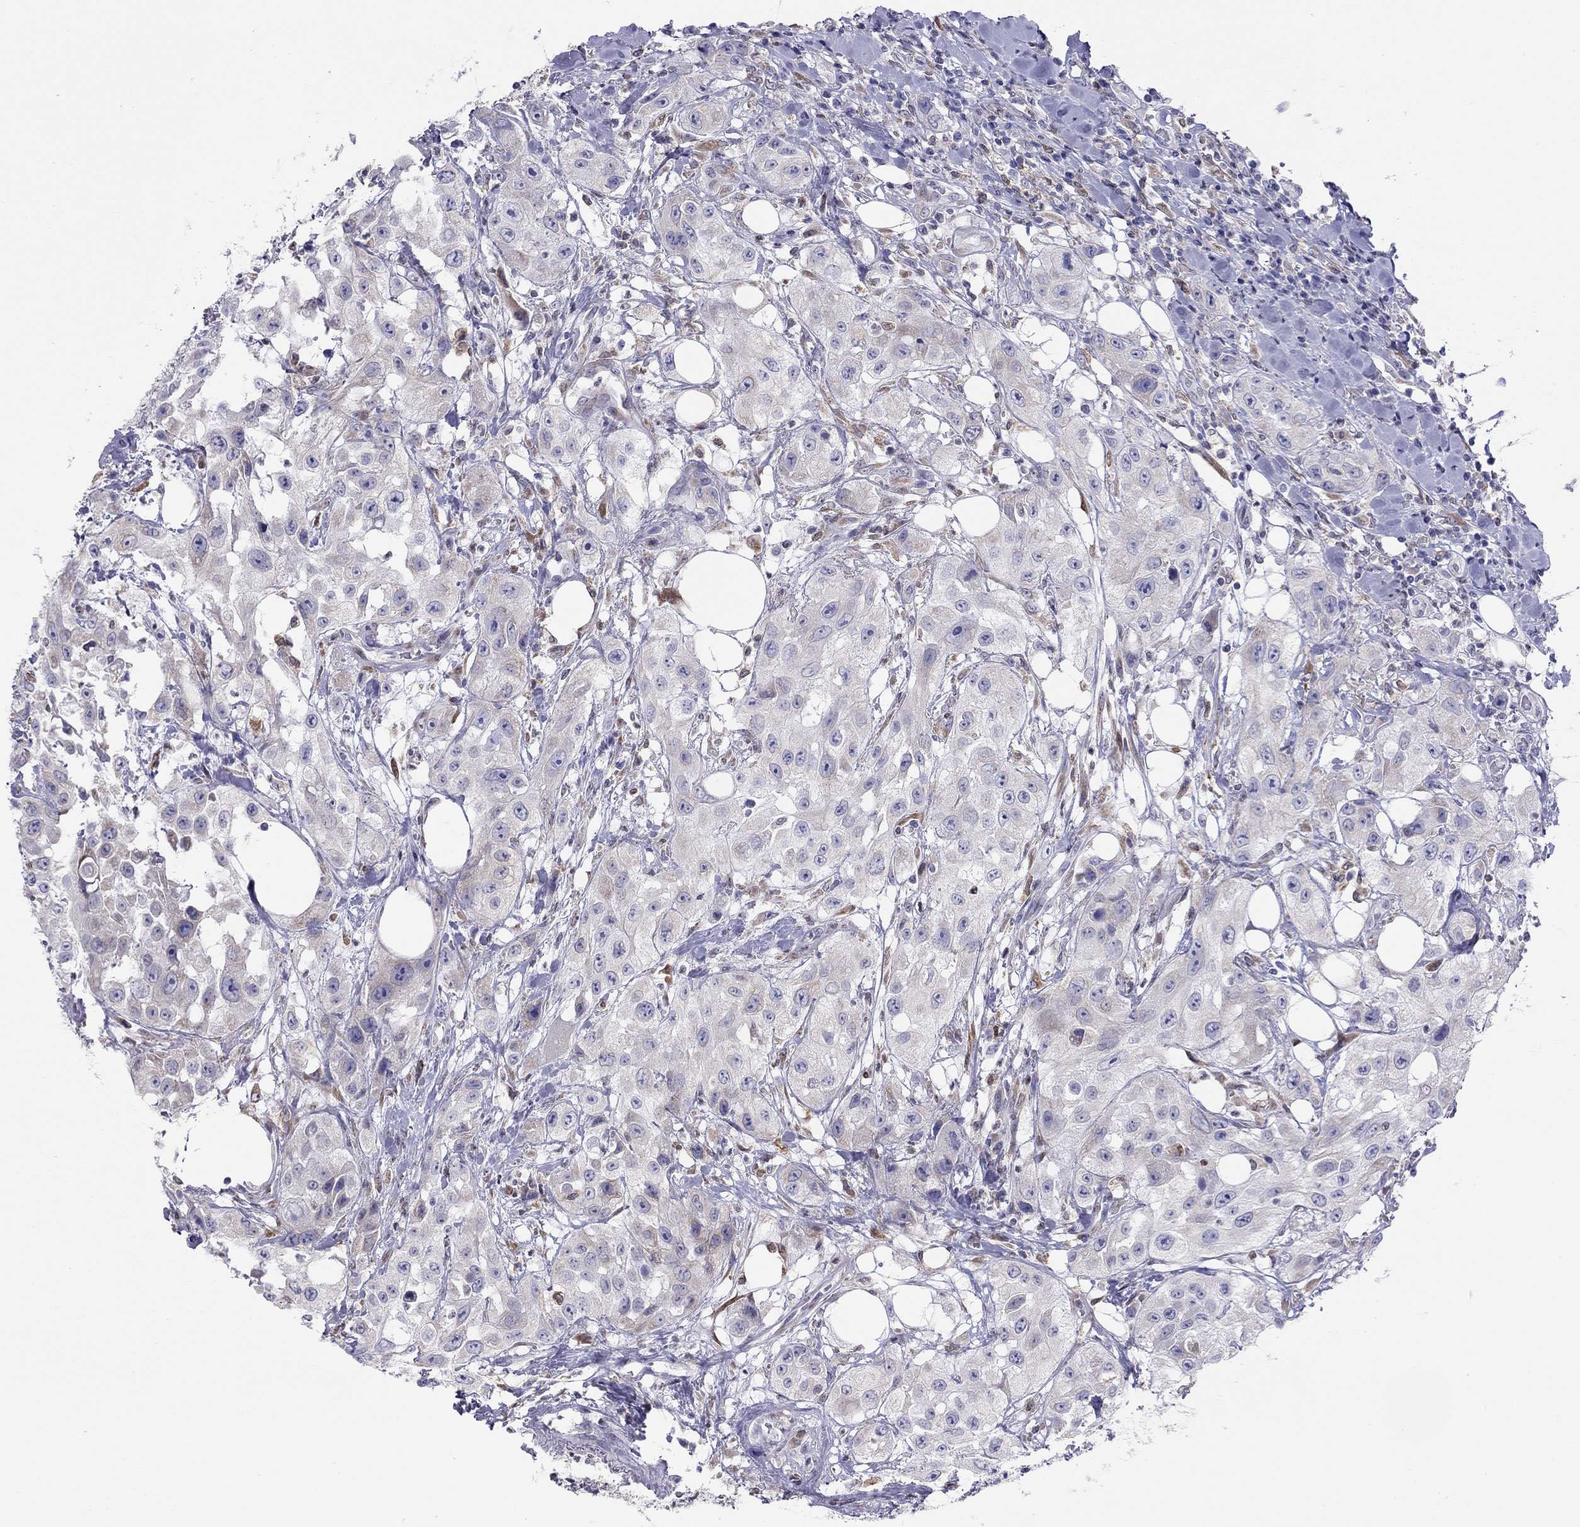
{"staining": {"intensity": "negative", "quantity": "none", "location": "none"}, "tissue": "urothelial cancer", "cell_type": "Tumor cells", "image_type": "cancer", "snomed": [{"axis": "morphology", "description": "Urothelial carcinoma, High grade"}, {"axis": "topography", "description": "Urinary bladder"}], "caption": "High power microscopy image of an IHC histopathology image of urothelial carcinoma (high-grade), revealing no significant staining in tumor cells. (Immunohistochemistry (ihc), brightfield microscopy, high magnification).", "gene": "SLC46A2", "patient": {"sex": "male", "age": 79}}